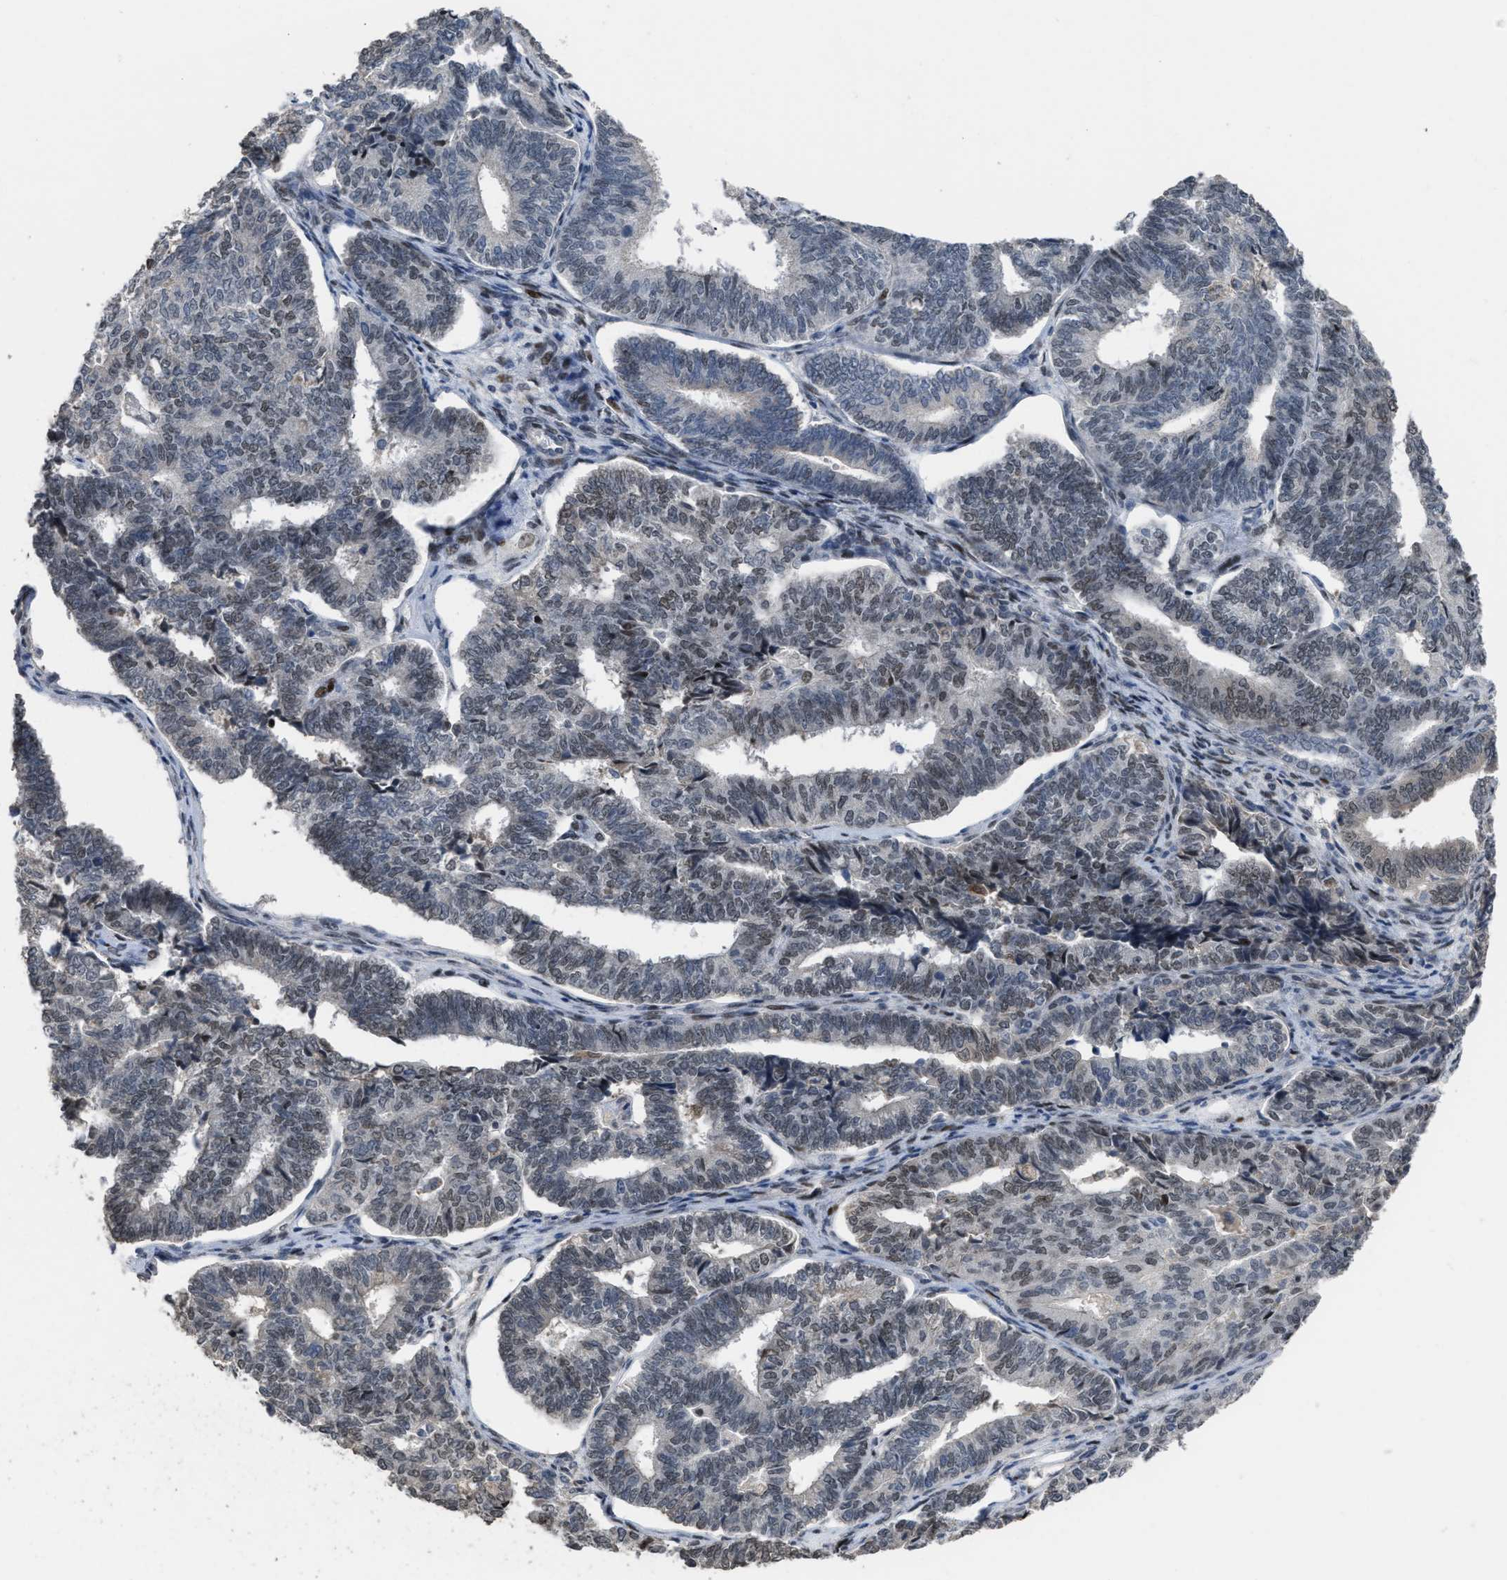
{"staining": {"intensity": "weak", "quantity": "25%-75%", "location": "nuclear"}, "tissue": "endometrial cancer", "cell_type": "Tumor cells", "image_type": "cancer", "snomed": [{"axis": "morphology", "description": "Adenocarcinoma, NOS"}, {"axis": "topography", "description": "Endometrium"}], "caption": "Protein expression analysis of endometrial cancer (adenocarcinoma) demonstrates weak nuclear positivity in approximately 25%-75% of tumor cells.", "gene": "SETDB1", "patient": {"sex": "female", "age": 70}}